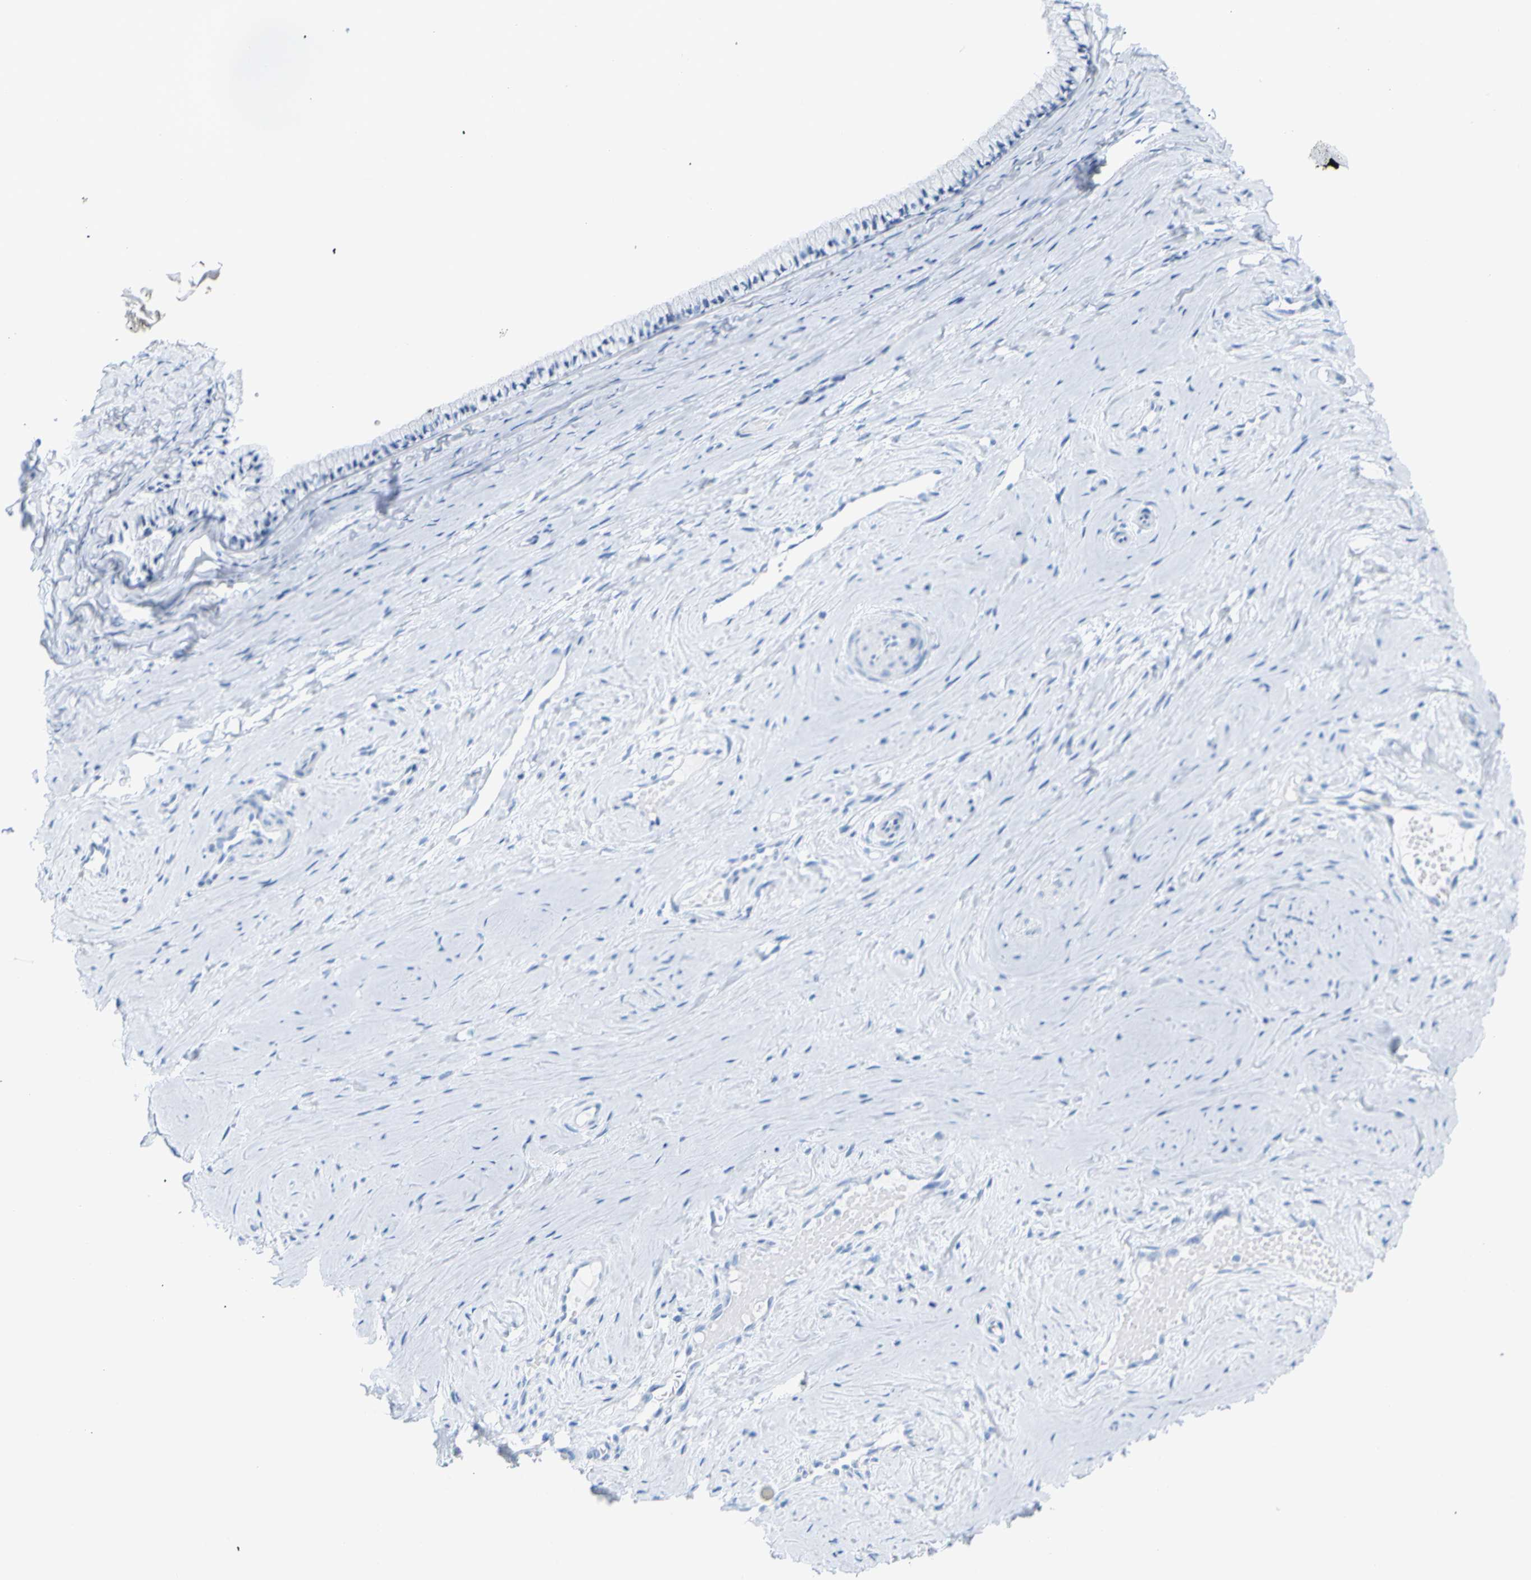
{"staining": {"intensity": "negative", "quantity": "none", "location": "none"}, "tissue": "cervix", "cell_type": "Glandular cells", "image_type": "normal", "snomed": [{"axis": "morphology", "description": "Normal tissue, NOS"}, {"axis": "topography", "description": "Cervix"}], "caption": "This histopathology image is of benign cervix stained with immunohistochemistry (IHC) to label a protein in brown with the nuclei are counter-stained blue. There is no expression in glandular cells.", "gene": "OPN1SW", "patient": {"sex": "female", "age": 39}}